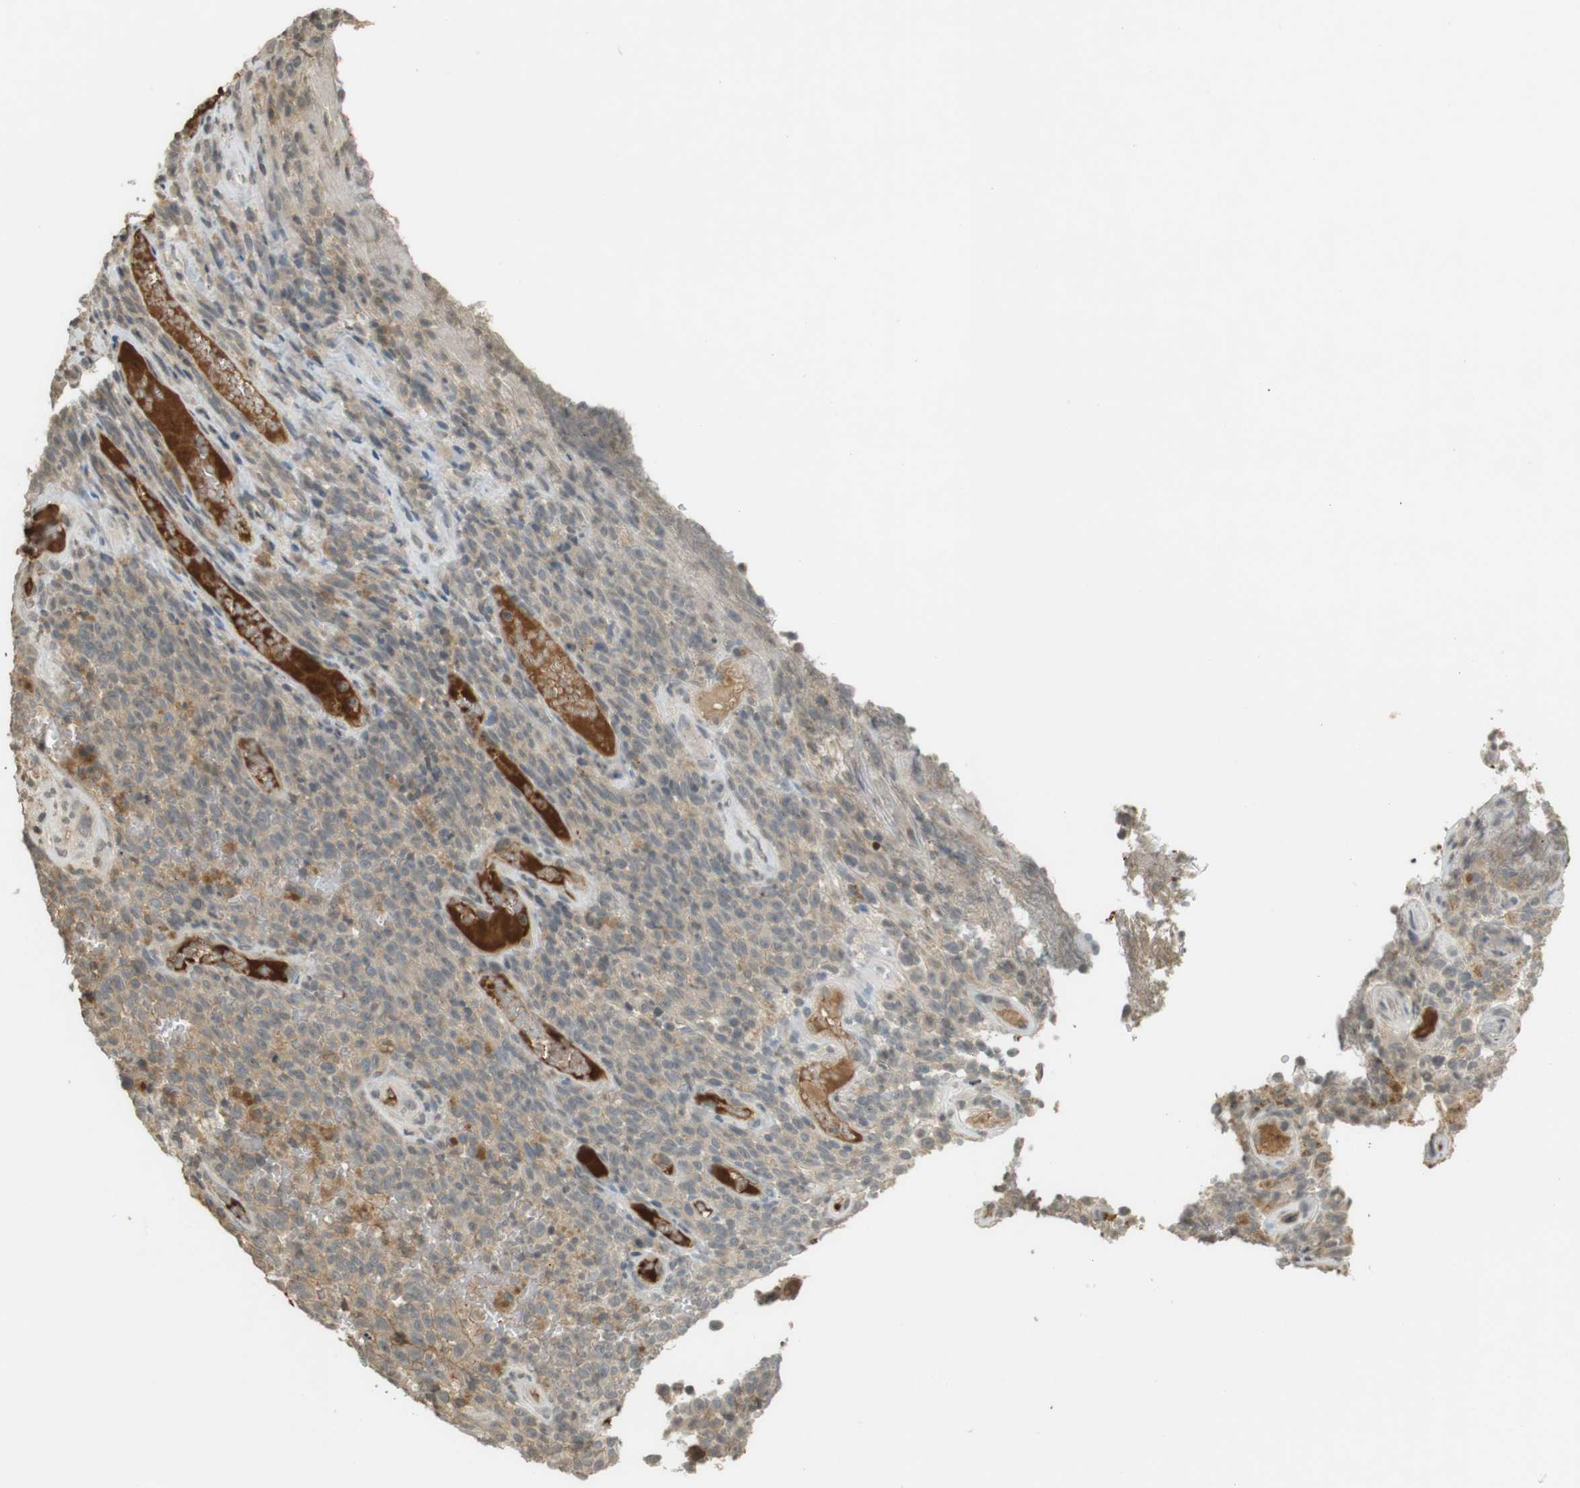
{"staining": {"intensity": "weak", "quantity": "<25%", "location": "cytoplasmic/membranous"}, "tissue": "melanoma", "cell_type": "Tumor cells", "image_type": "cancer", "snomed": [{"axis": "morphology", "description": "Malignant melanoma, NOS"}, {"axis": "topography", "description": "Skin"}], "caption": "Tumor cells show no significant staining in melanoma. (Stains: DAB immunohistochemistry with hematoxylin counter stain, Microscopy: brightfield microscopy at high magnification).", "gene": "SRR", "patient": {"sex": "female", "age": 82}}